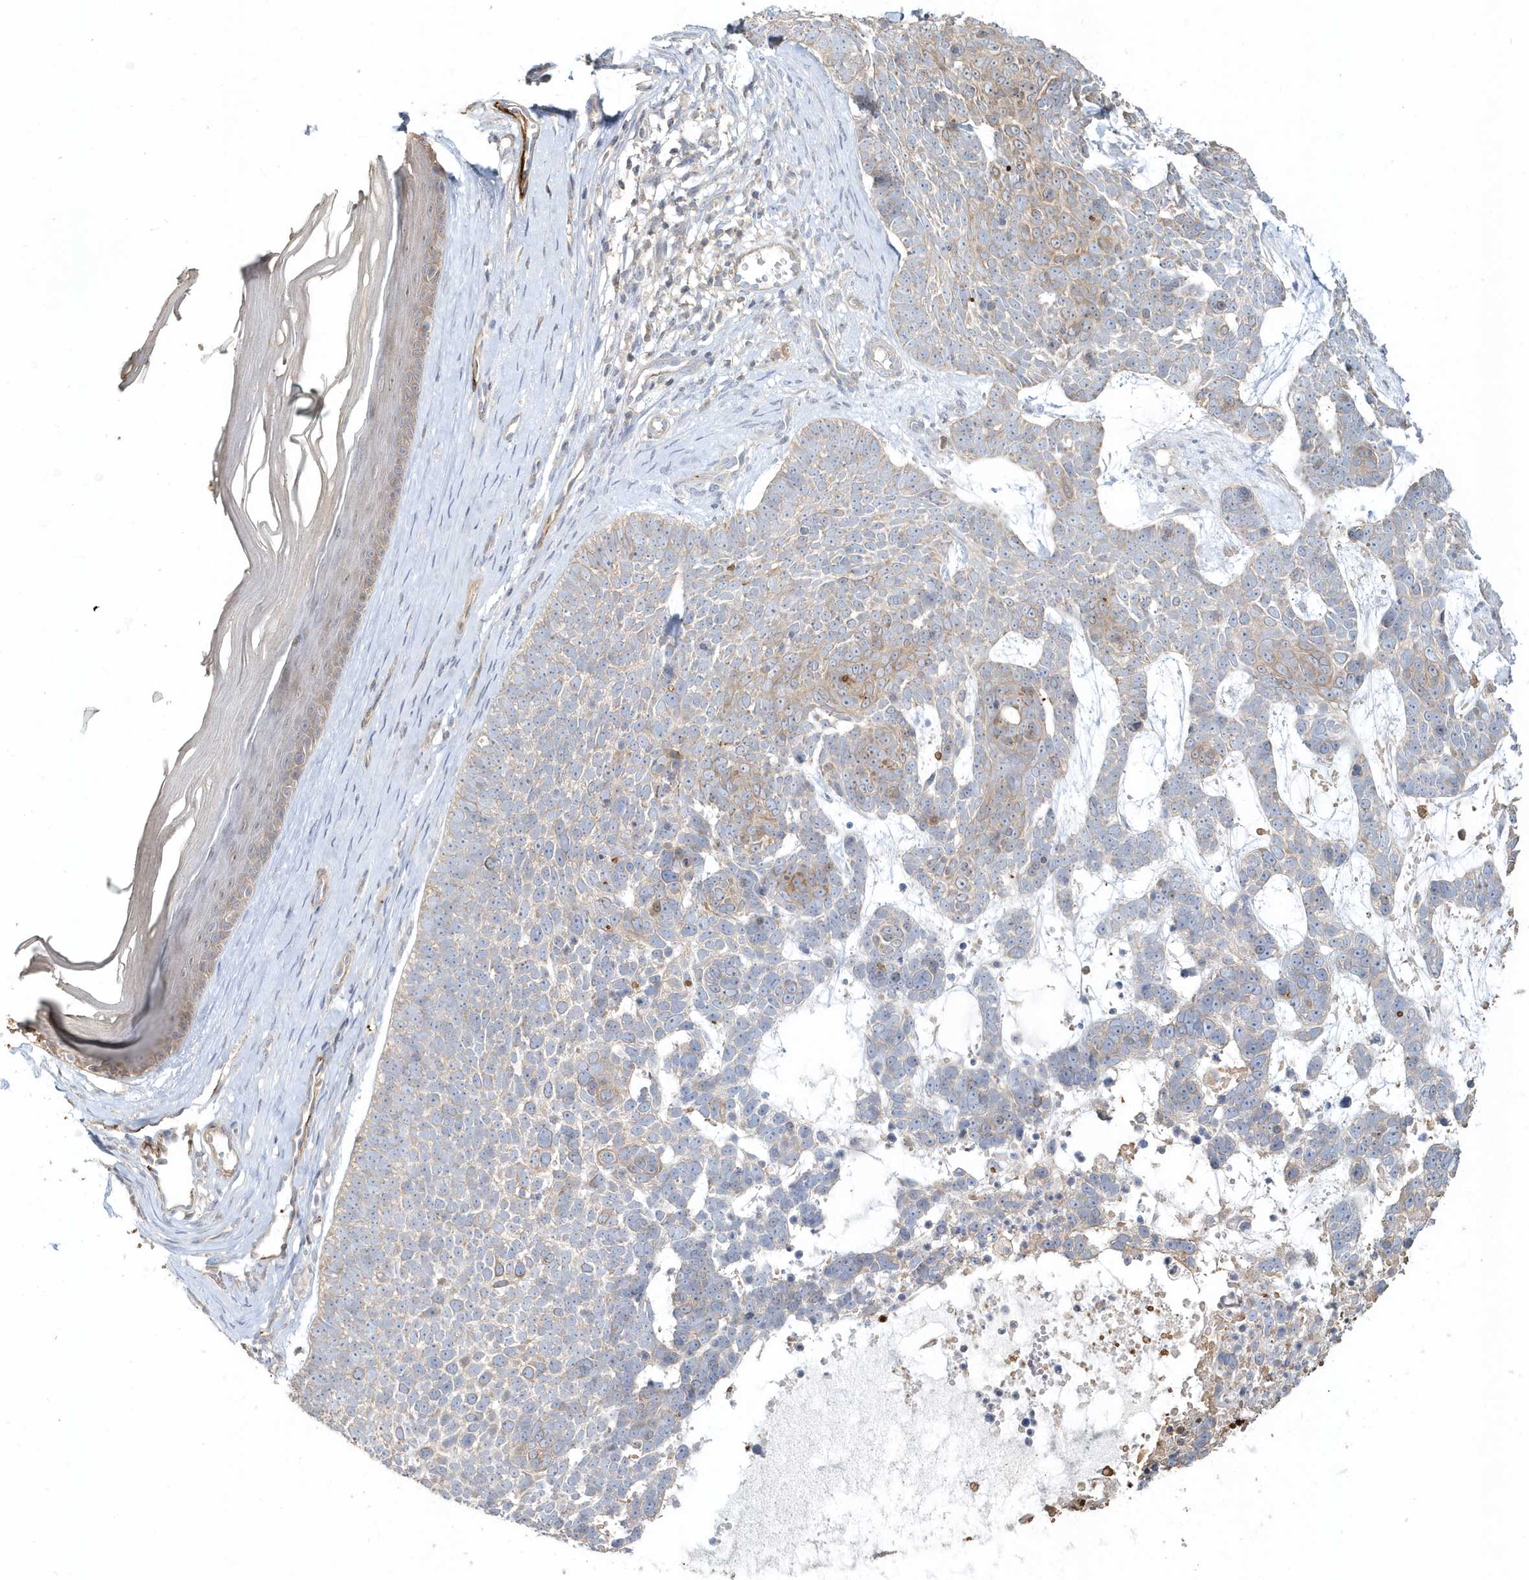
{"staining": {"intensity": "weak", "quantity": "<25%", "location": "cytoplasmic/membranous"}, "tissue": "skin cancer", "cell_type": "Tumor cells", "image_type": "cancer", "snomed": [{"axis": "morphology", "description": "Basal cell carcinoma"}, {"axis": "topography", "description": "Skin"}], "caption": "Photomicrograph shows no protein staining in tumor cells of skin basal cell carcinoma tissue.", "gene": "MMRN1", "patient": {"sex": "female", "age": 81}}